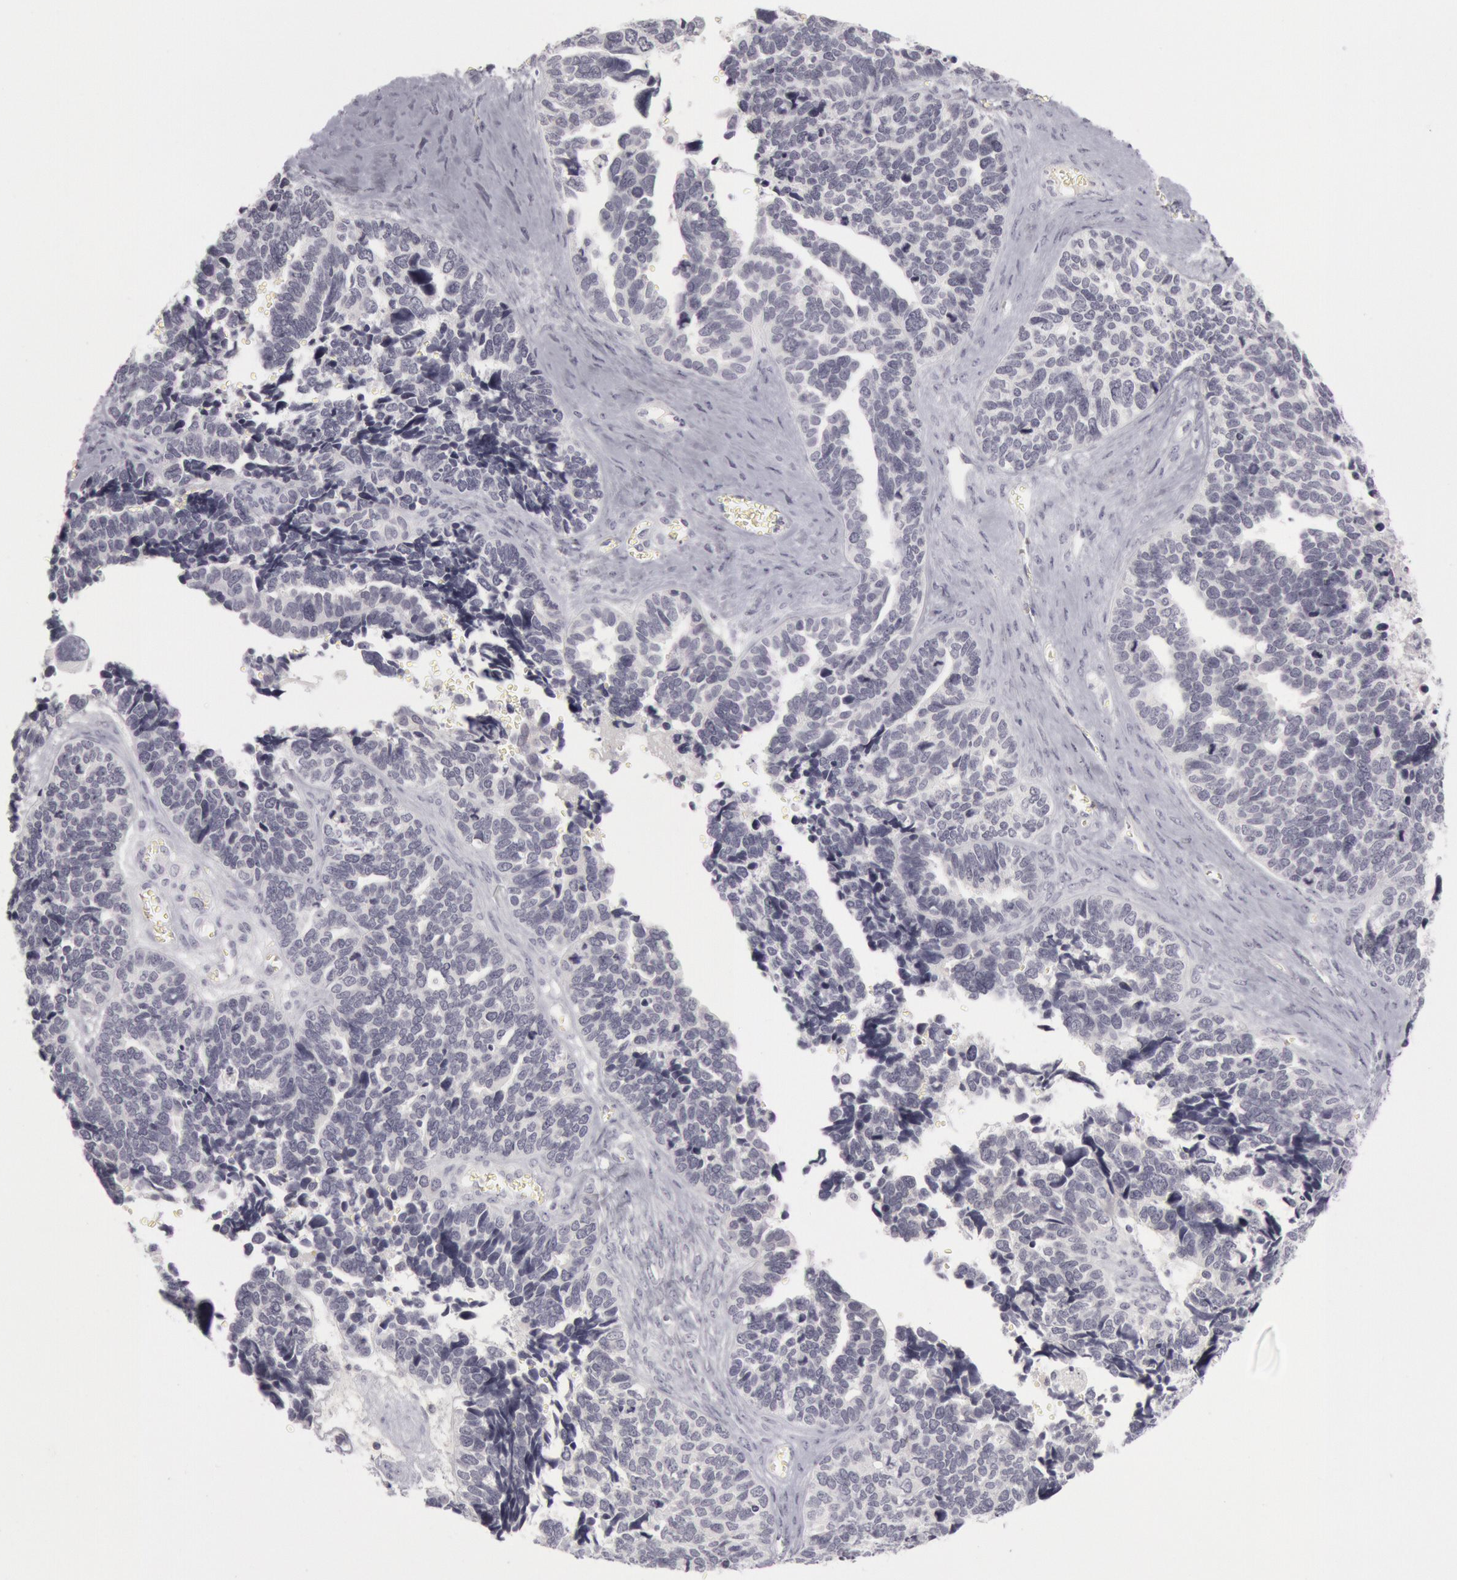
{"staining": {"intensity": "negative", "quantity": "none", "location": "none"}, "tissue": "ovarian cancer", "cell_type": "Tumor cells", "image_type": "cancer", "snomed": [{"axis": "morphology", "description": "Cystadenocarcinoma, serous, NOS"}, {"axis": "topography", "description": "Ovary"}], "caption": "Tumor cells are negative for brown protein staining in ovarian cancer (serous cystadenocarcinoma).", "gene": "KRT16", "patient": {"sex": "female", "age": 77}}